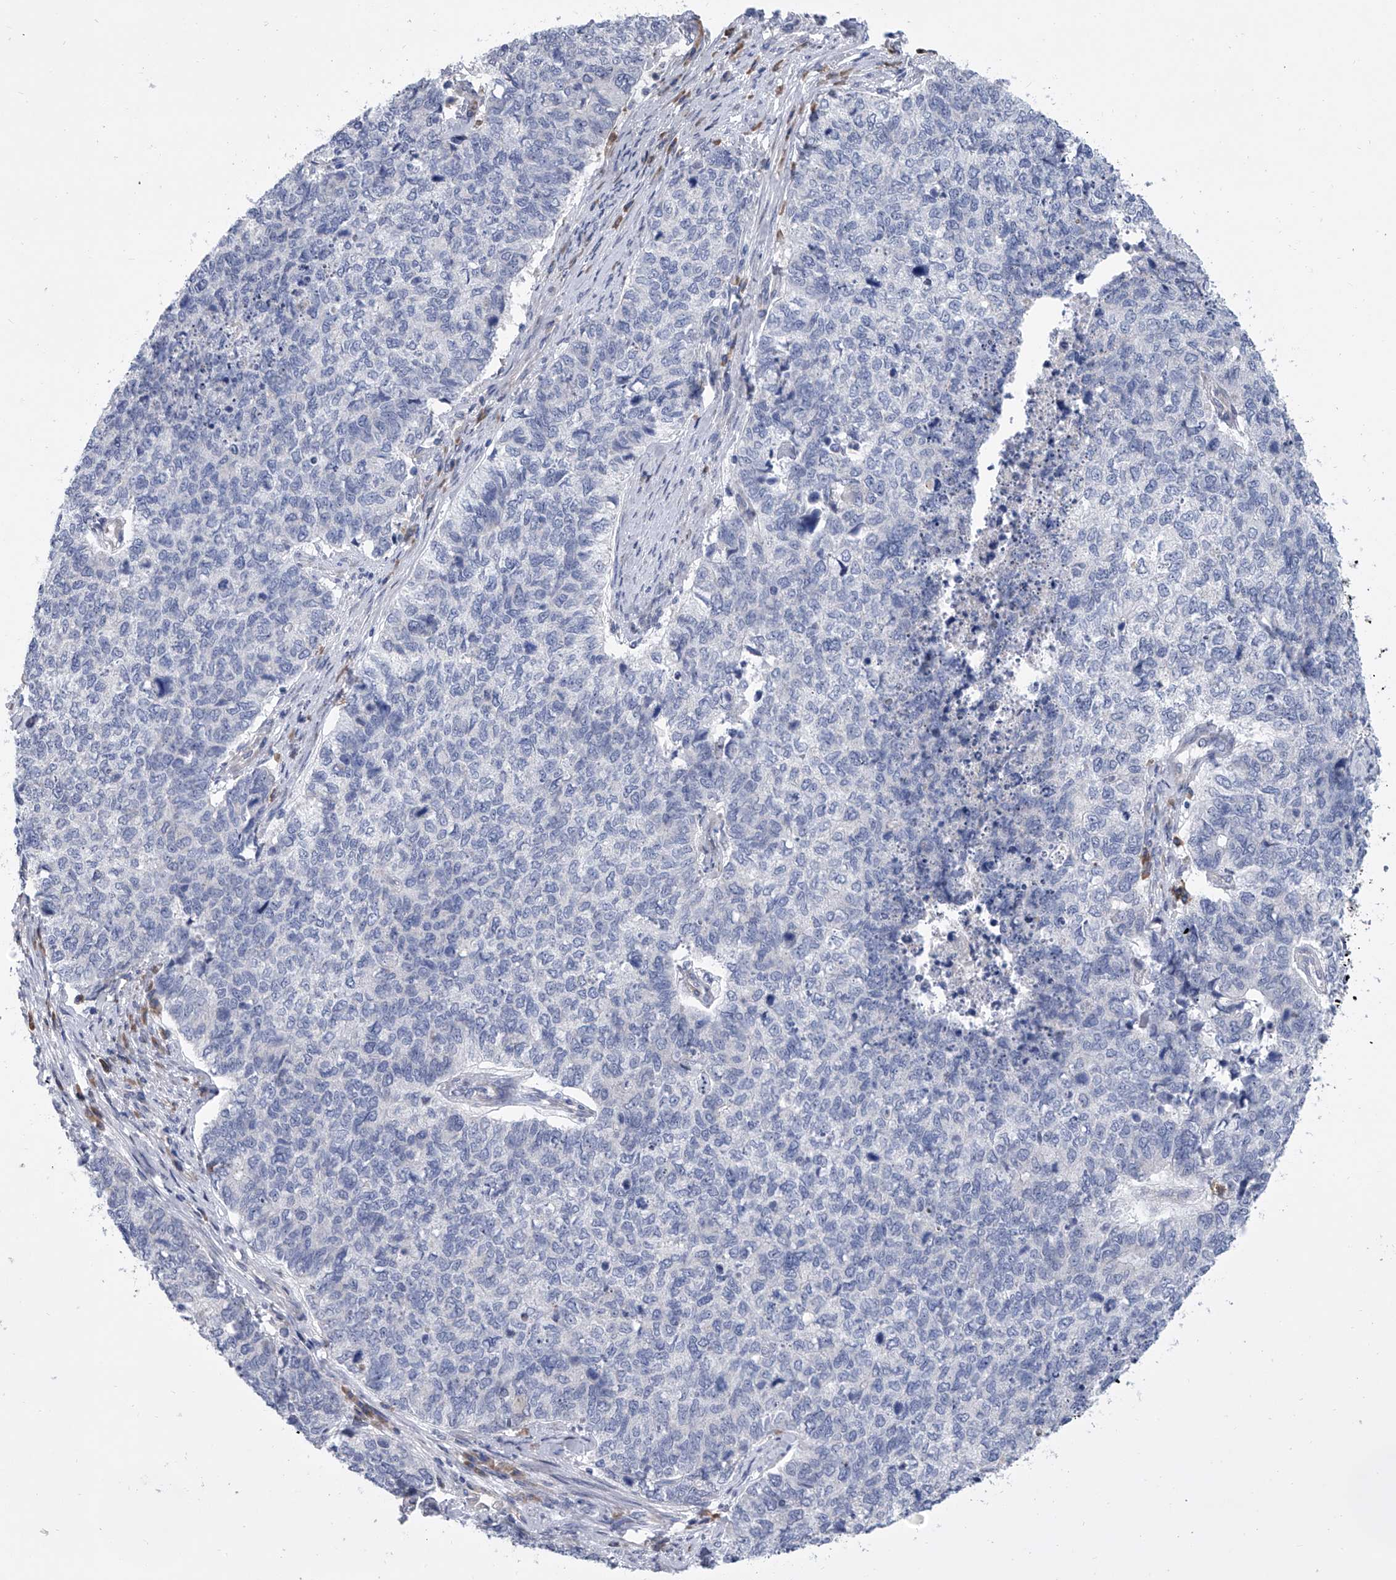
{"staining": {"intensity": "negative", "quantity": "none", "location": "none"}, "tissue": "cervical cancer", "cell_type": "Tumor cells", "image_type": "cancer", "snomed": [{"axis": "morphology", "description": "Squamous cell carcinoma, NOS"}, {"axis": "topography", "description": "Cervix"}], "caption": "Cervical cancer was stained to show a protein in brown. There is no significant staining in tumor cells. The staining is performed using DAB brown chromogen with nuclei counter-stained in using hematoxylin.", "gene": "ALG14", "patient": {"sex": "female", "age": 63}}